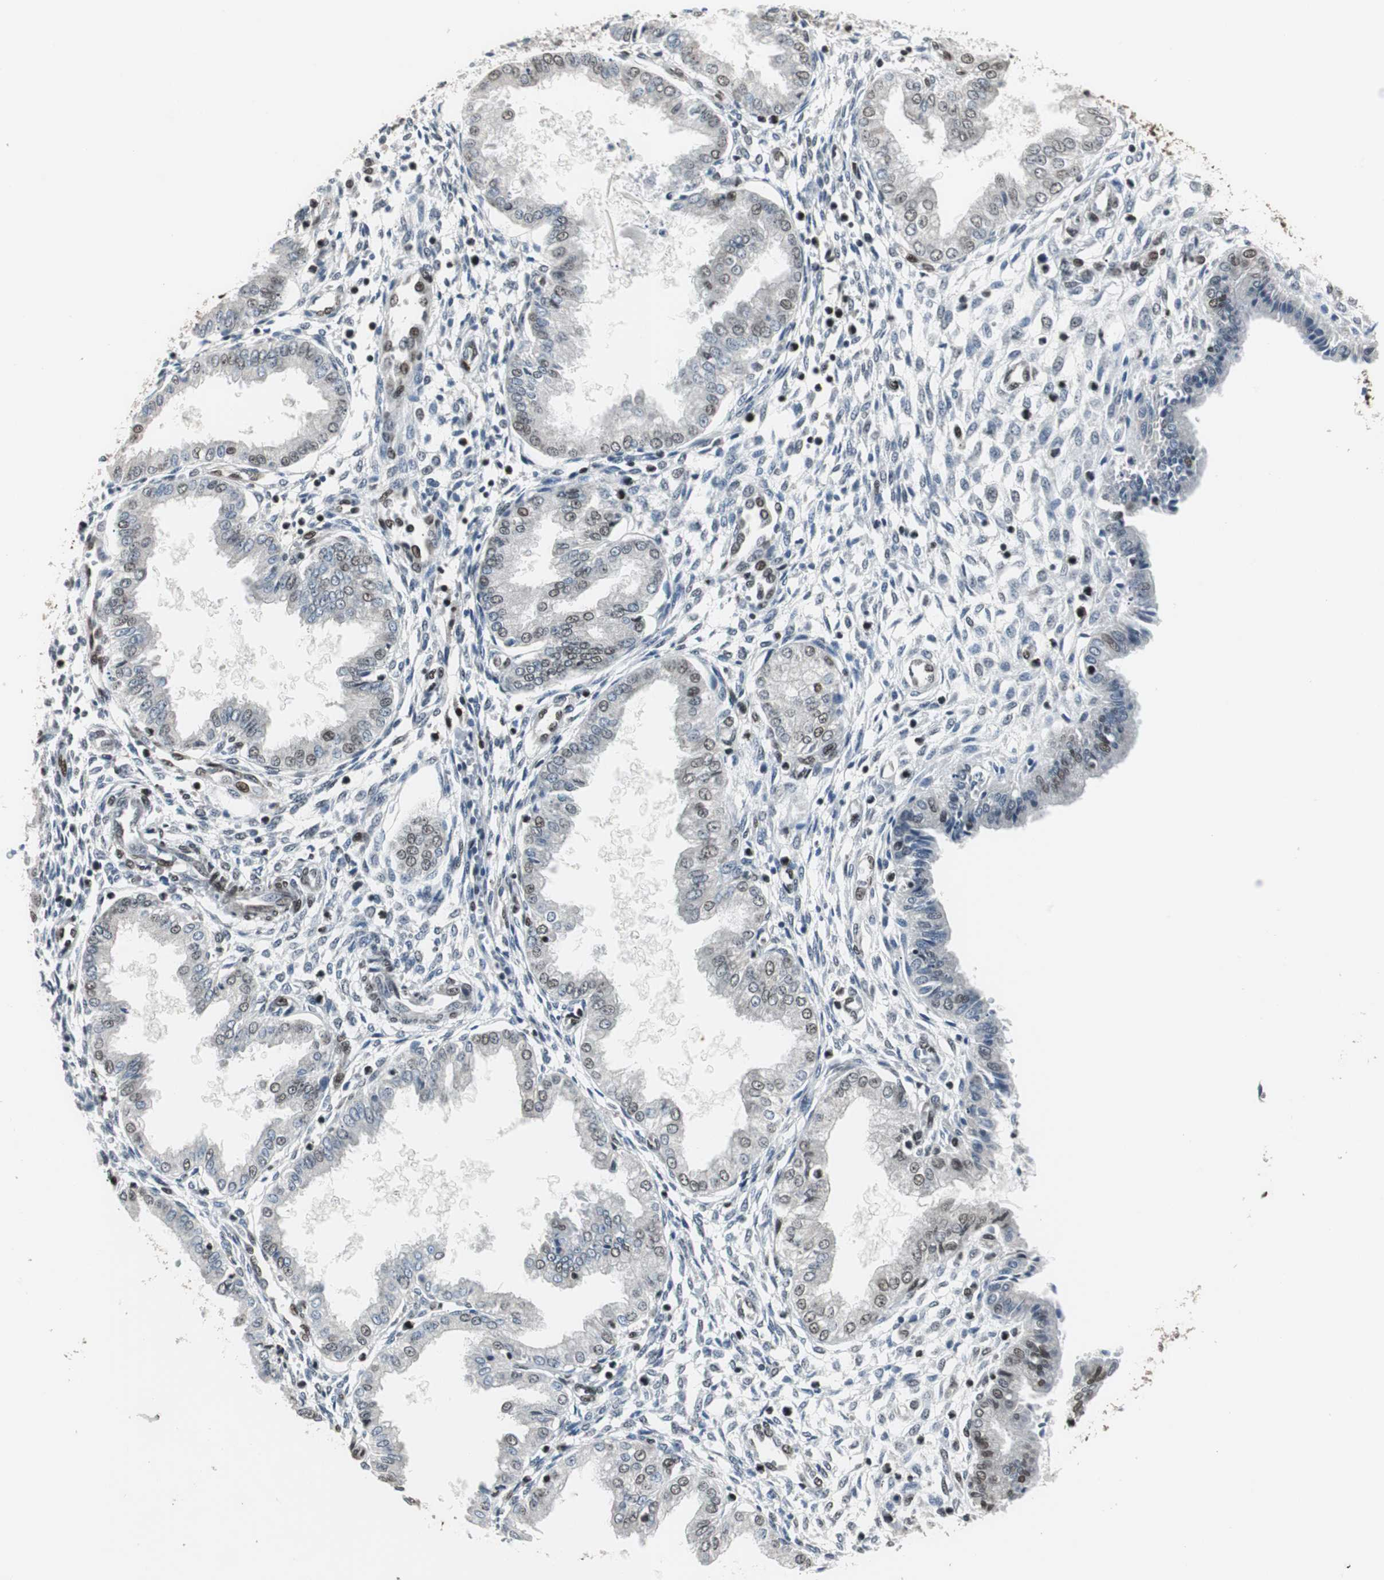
{"staining": {"intensity": "strong", "quantity": ">75%", "location": "nuclear"}, "tissue": "endometrium", "cell_type": "Cells in endometrial stroma", "image_type": "normal", "snomed": [{"axis": "morphology", "description": "Normal tissue, NOS"}, {"axis": "topography", "description": "Endometrium"}], "caption": "Endometrium stained with immunohistochemistry exhibits strong nuclear staining in approximately >75% of cells in endometrial stroma.", "gene": "CDK9", "patient": {"sex": "female", "age": 33}}